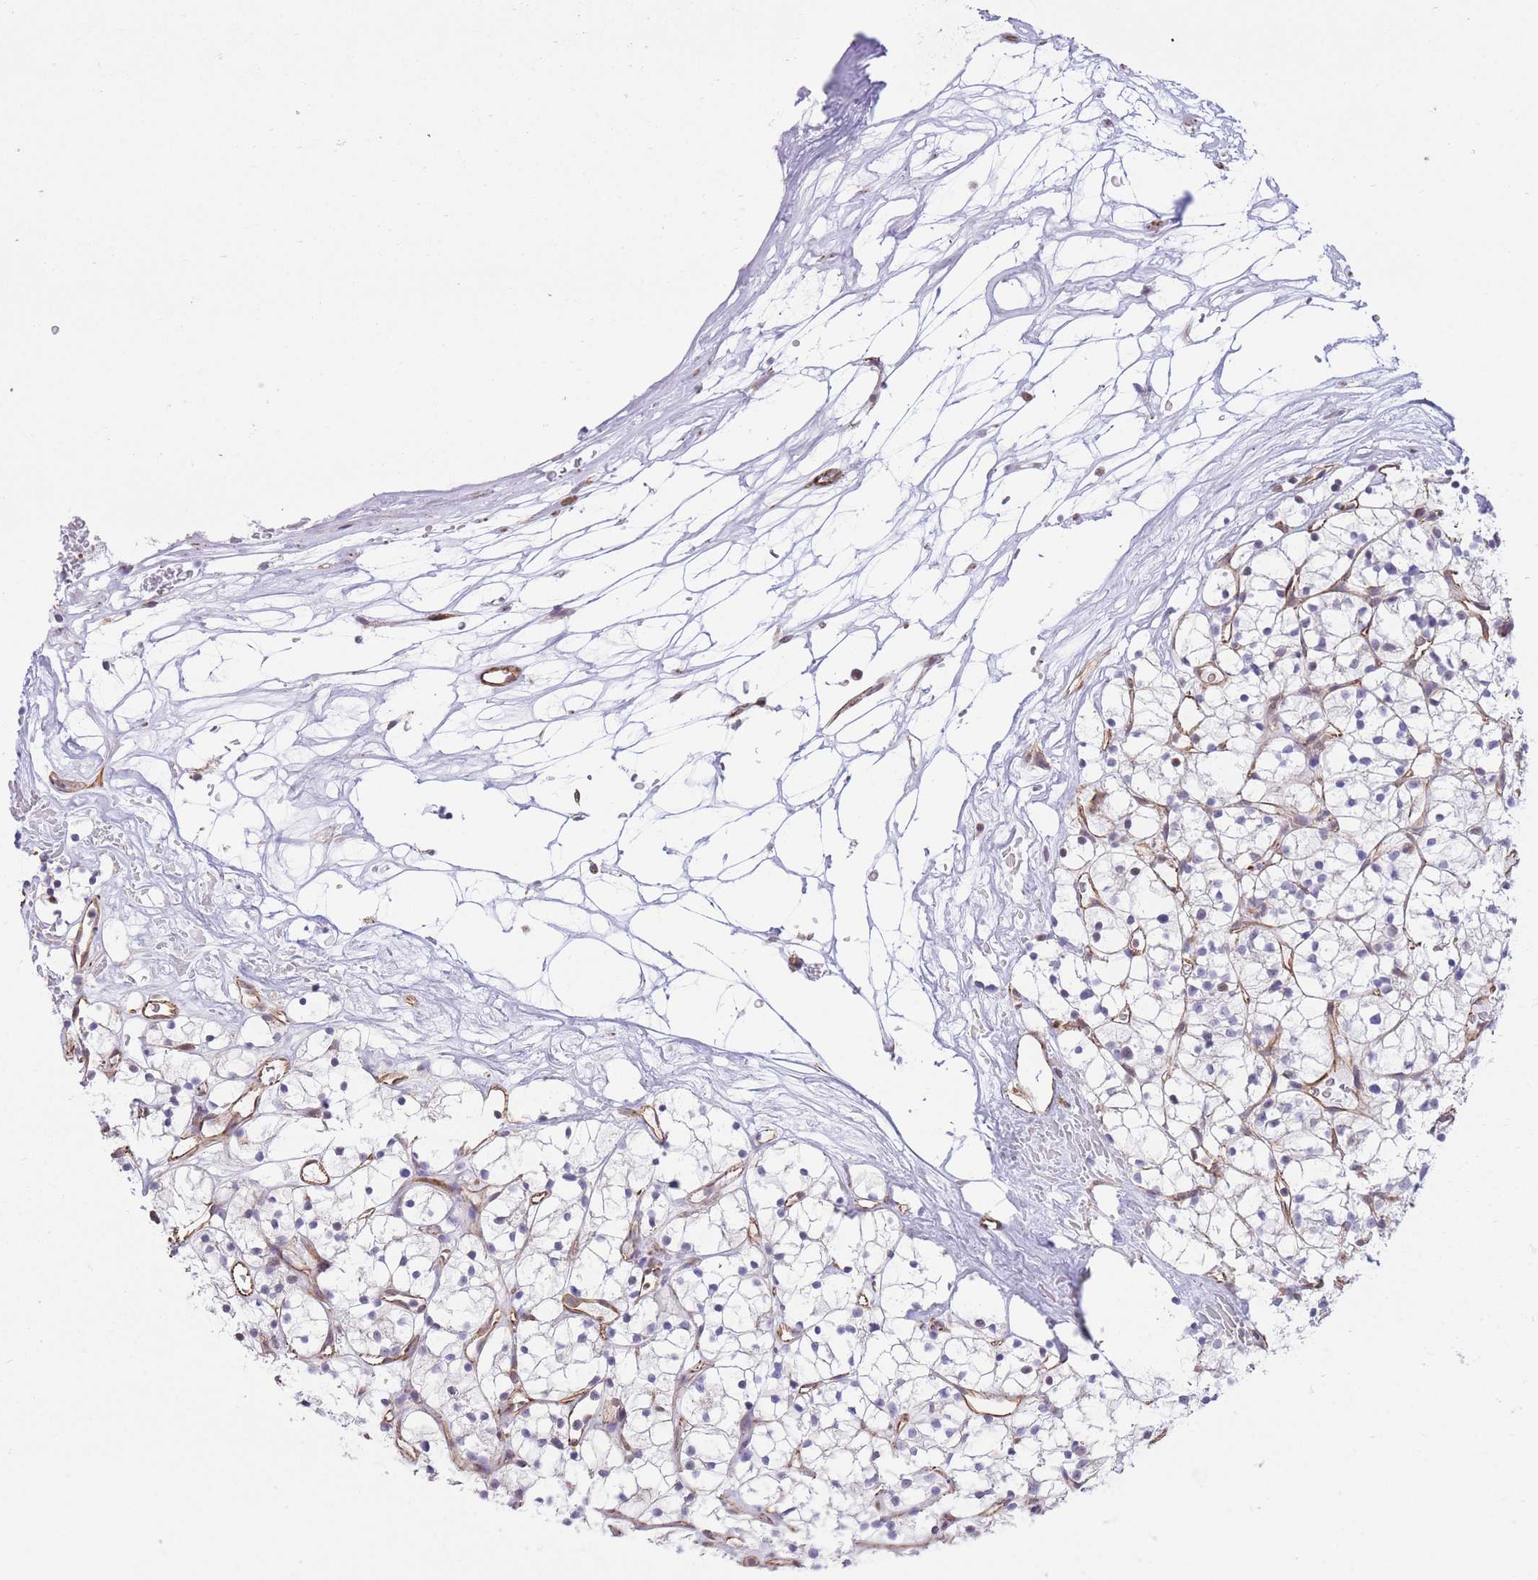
{"staining": {"intensity": "negative", "quantity": "none", "location": "none"}, "tissue": "renal cancer", "cell_type": "Tumor cells", "image_type": "cancer", "snomed": [{"axis": "morphology", "description": "Adenocarcinoma, NOS"}, {"axis": "topography", "description": "Kidney"}], "caption": "Human renal adenocarcinoma stained for a protein using immunohistochemistry (IHC) shows no staining in tumor cells.", "gene": "PSG8", "patient": {"sex": "female", "age": 64}}